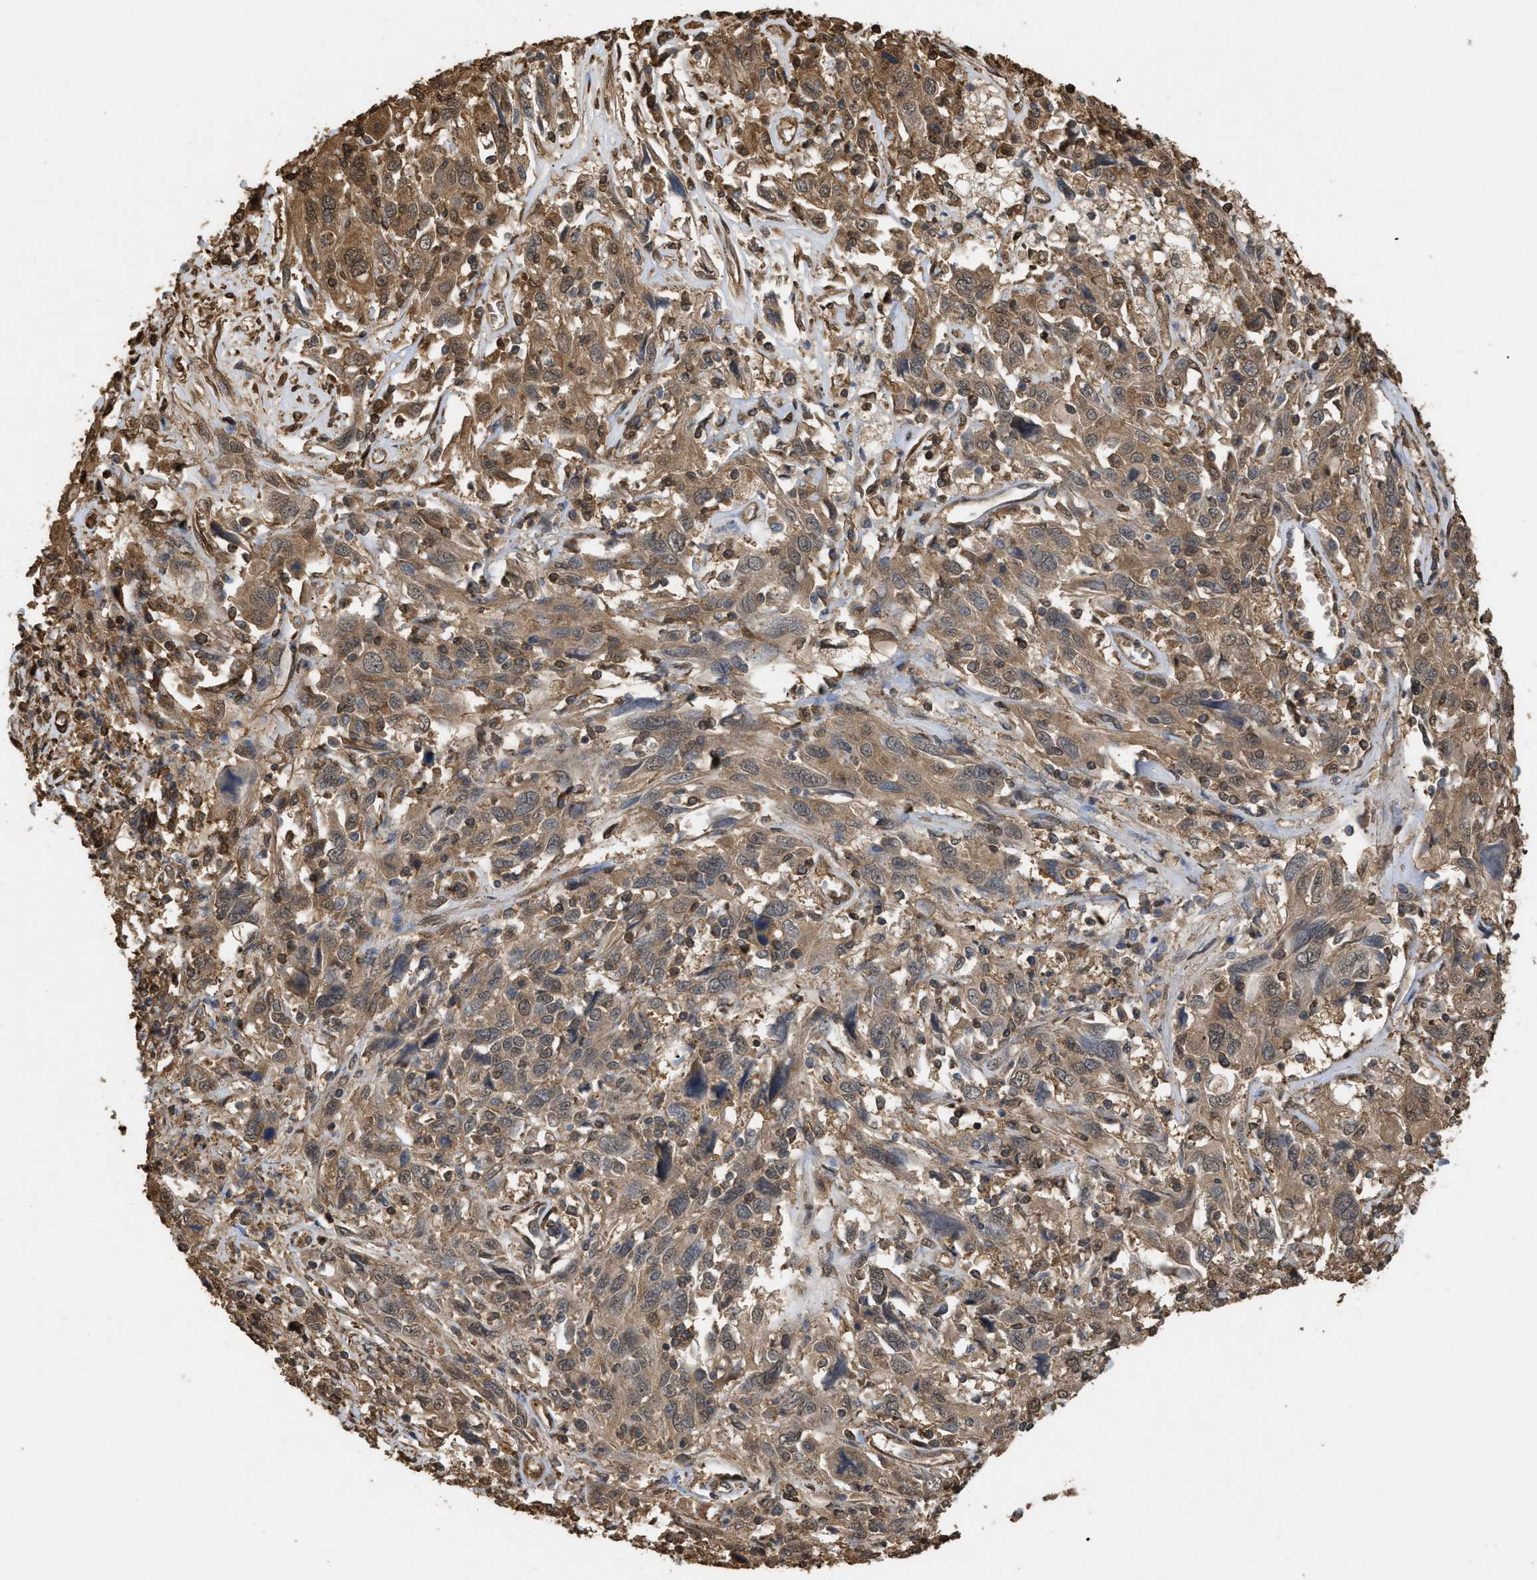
{"staining": {"intensity": "moderate", "quantity": ">75%", "location": "cytoplasmic/membranous"}, "tissue": "cervical cancer", "cell_type": "Tumor cells", "image_type": "cancer", "snomed": [{"axis": "morphology", "description": "Squamous cell carcinoma, NOS"}, {"axis": "topography", "description": "Cervix"}], "caption": "Human cervical squamous cell carcinoma stained with a brown dye demonstrates moderate cytoplasmic/membranous positive positivity in approximately >75% of tumor cells.", "gene": "CALM1", "patient": {"sex": "female", "age": 46}}